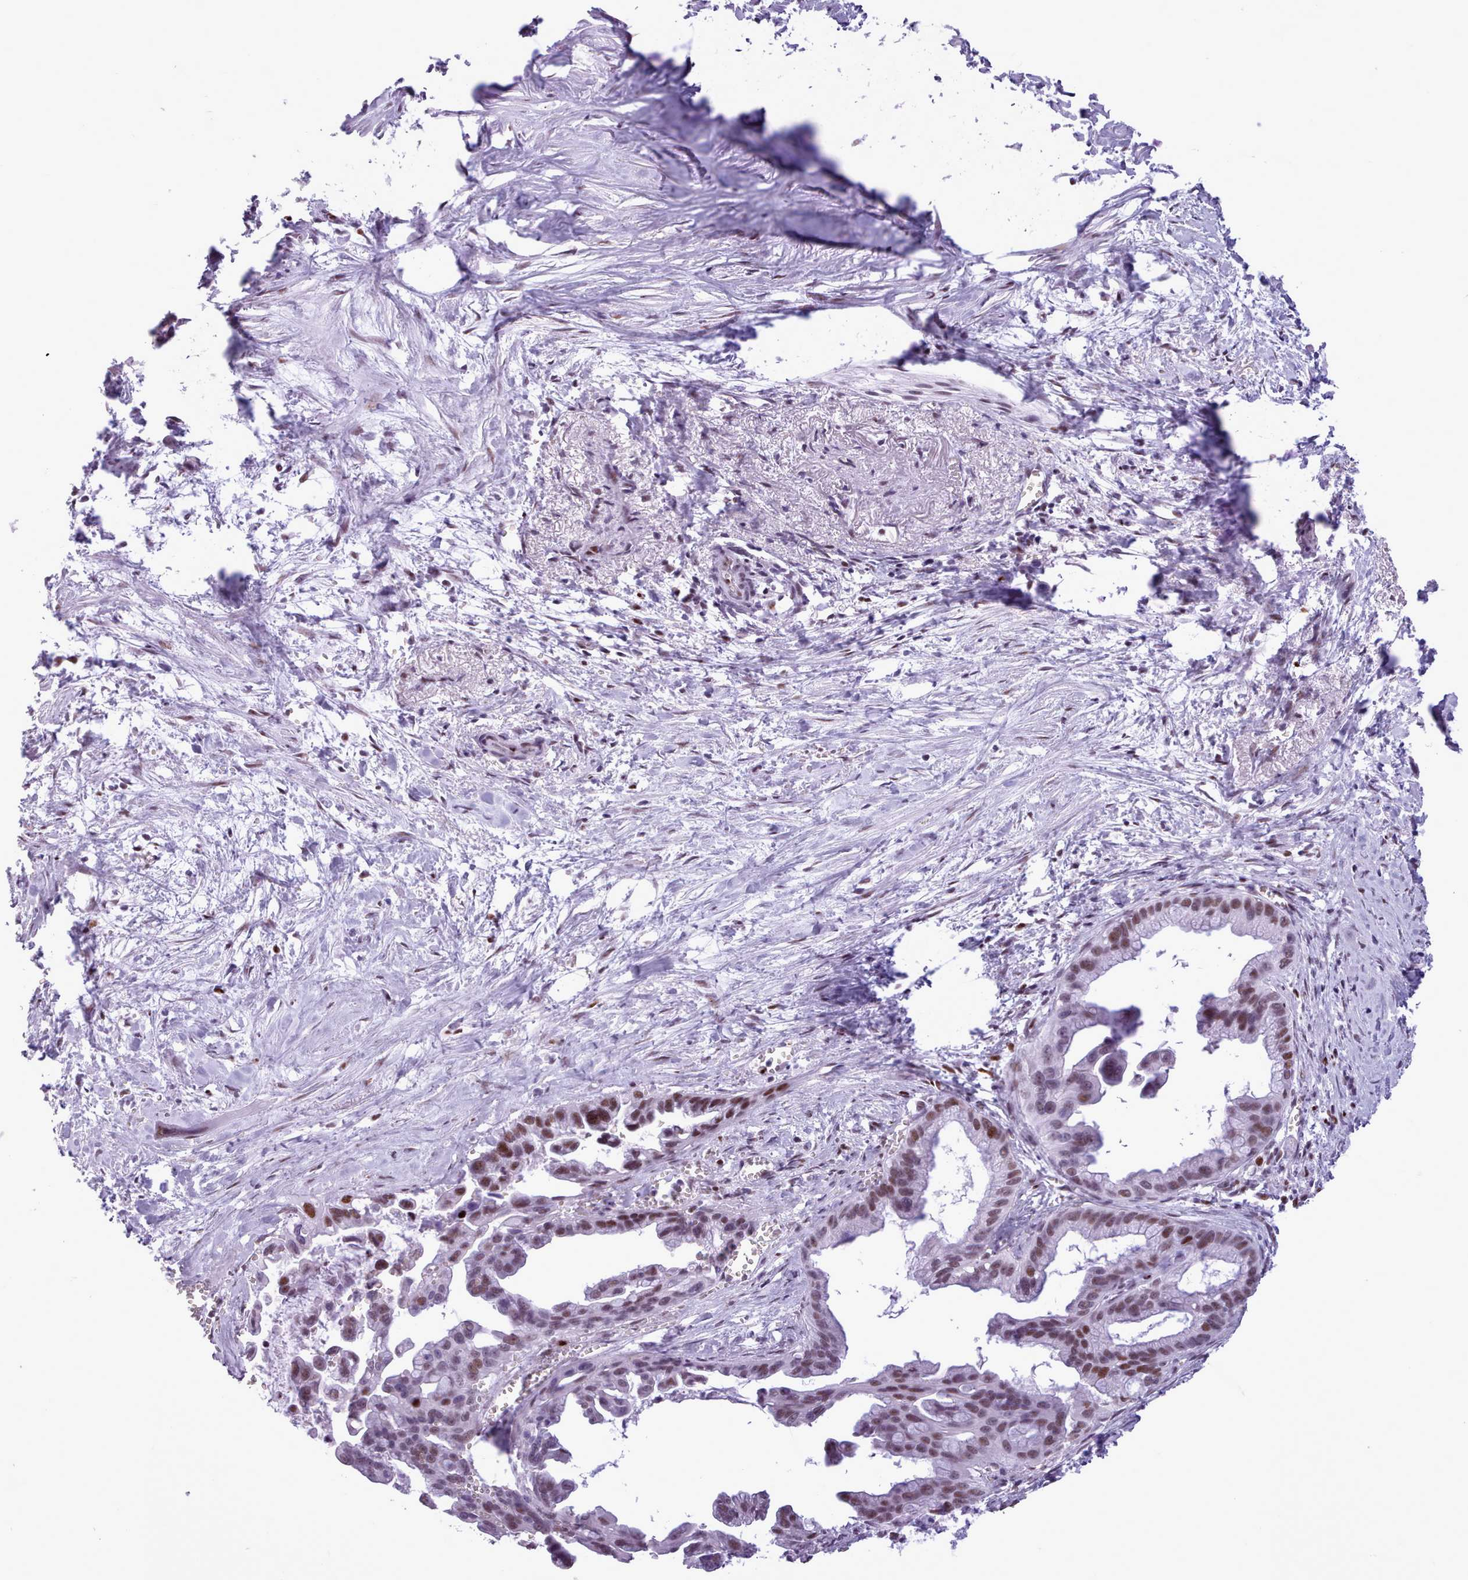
{"staining": {"intensity": "moderate", "quantity": "25%-75%", "location": "nuclear"}, "tissue": "pancreatic cancer", "cell_type": "Tumor cells", "image_type": "cancer", "snomed": [{"axis": "morphology", "description": "Adenocarcinoma, NOS"}, {"axis": "topography", "description": "Pancreas"}], "caption": "High-power microscopy captured an immunohistochemistry image of pancreatic adenocarcinoma, revealing moderate nuclear expression in approximately 25%-75% of tumor cells.", "gene": "SRSF4", "patient": {"sex": "male", "age": 61}}